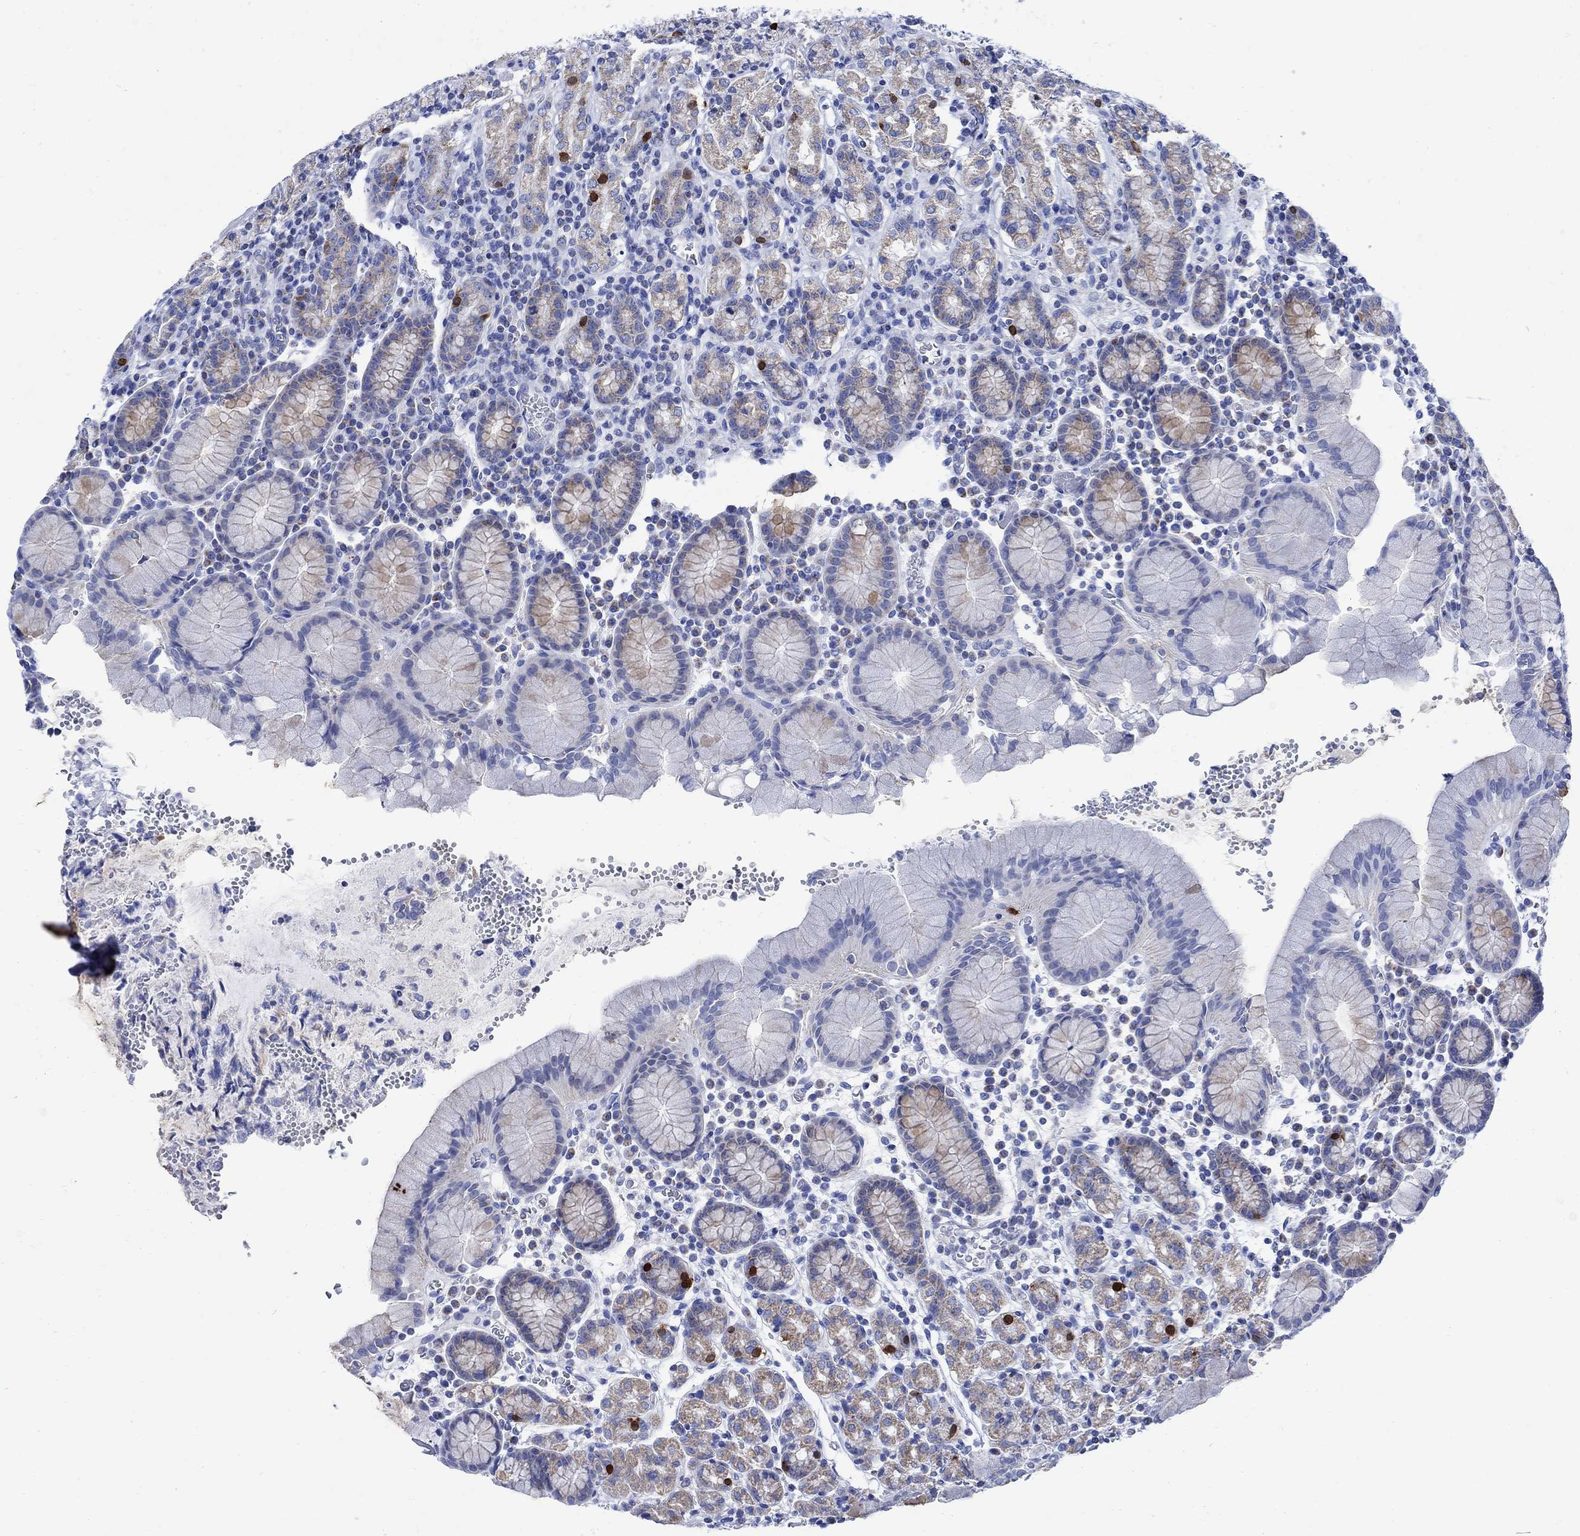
{"staining": {"intensity": "strong", "quantity": "<25%", "location": "cytoplasmic/membranous"}, "tissue": "stomach", "cell_type": "Glandular cells", "image_type": "normal", "snomed": [{"axis": "morphology", "description": "Normal tissue, NOS"}, {"axis": "topography", "description": "Stomach, upper"}, {"axis": "topography", "description": "Stomach"}], "caption": "A brown stain labels strong cytoplasmic/membranous staining of a protein in glandular cells of benign stomach.", "gene": "CPLX1", "patient": {"sex": "male", "age": 62}}